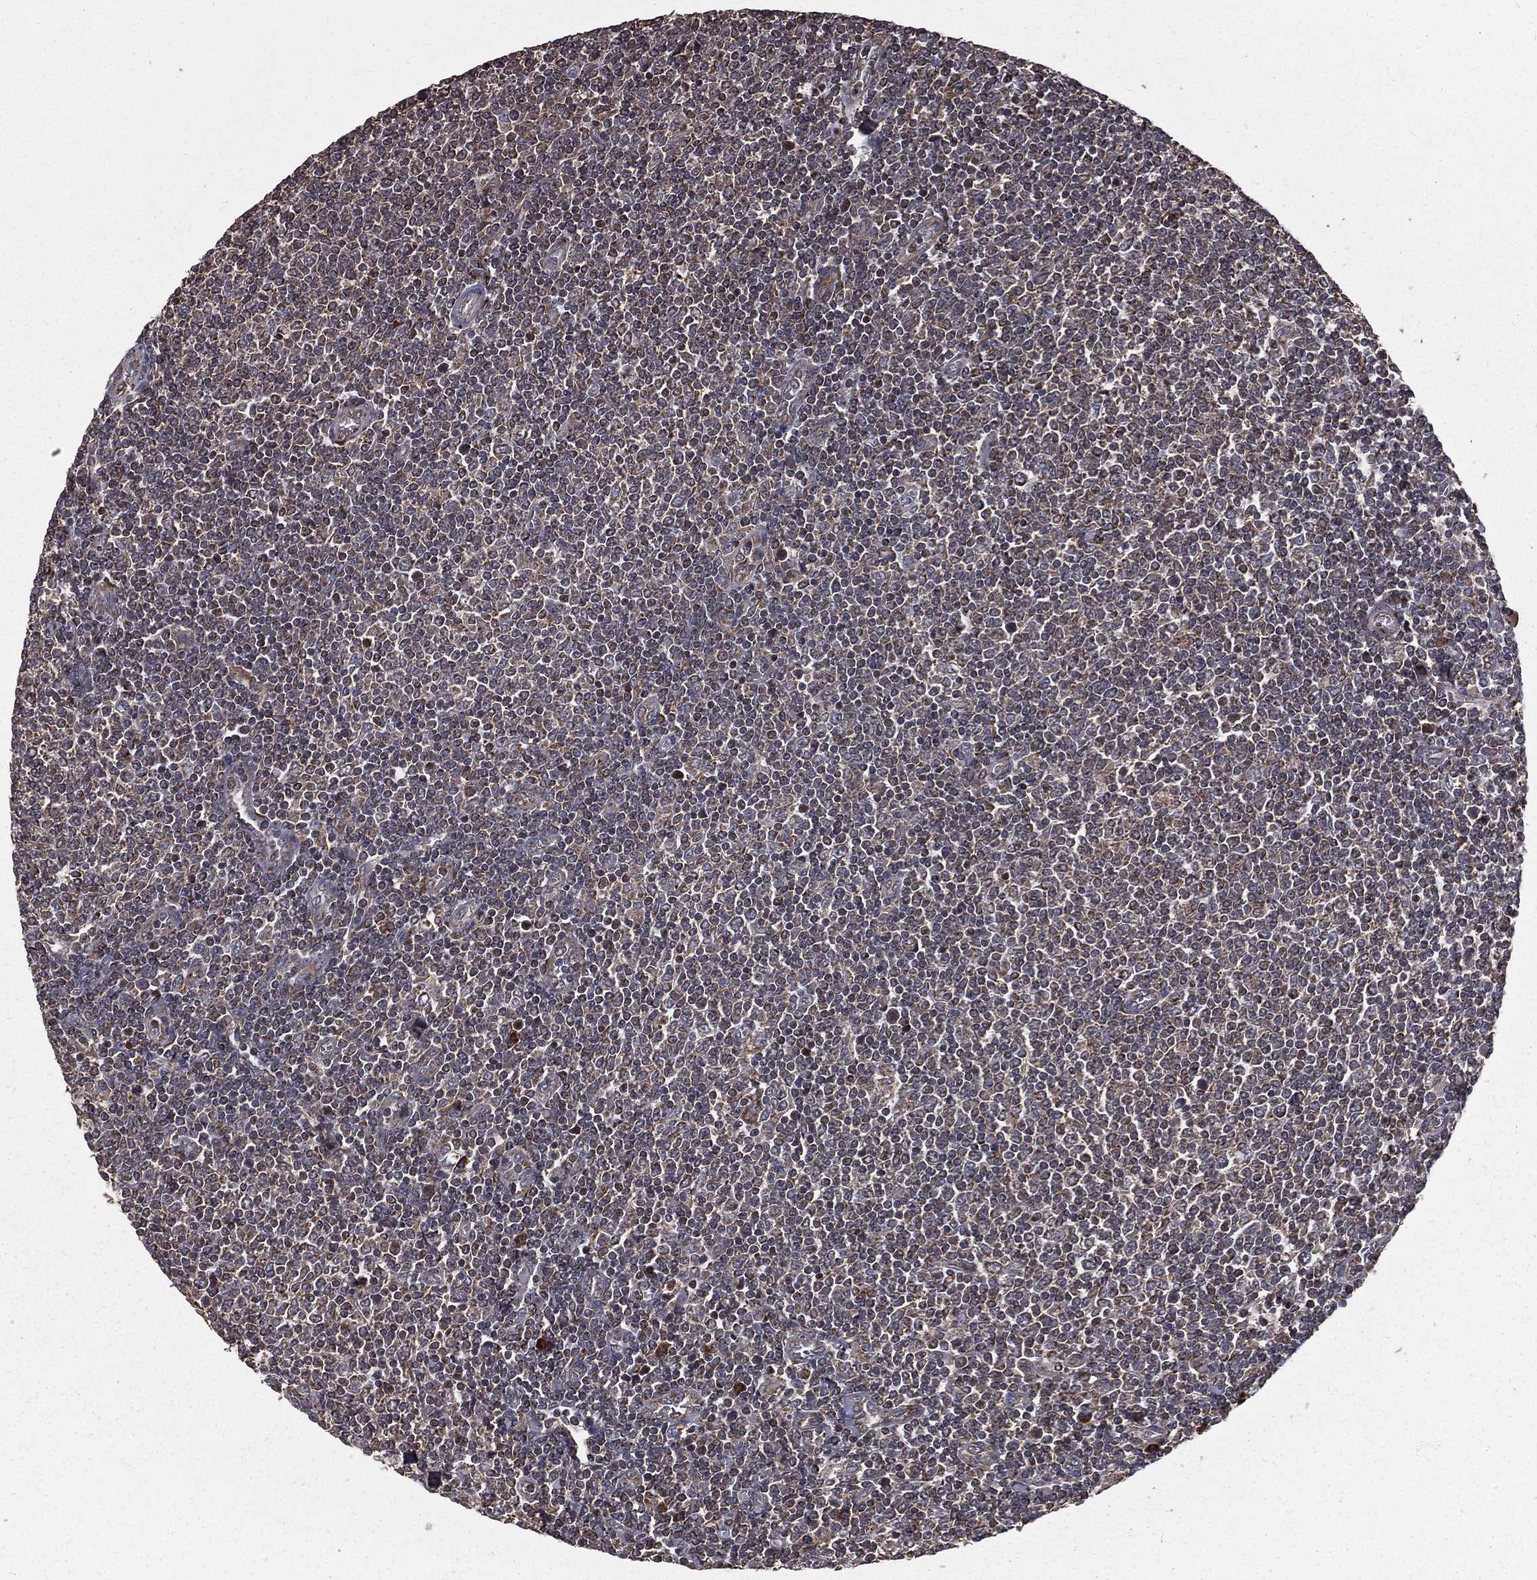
{"staining": {"intensity": "negative", "quantity": "none", "location": "none"}, "tissue": "lymphoma", "cell_type": "Tumor cells", "image_type": "cancer", "snomed": [{"axis": "morphology", "description": "Malignant lymphoma, non-Hodgkin's type, Low grade"}, {"axis": "topography", "description": "Lymph node"}], "caption": "Immunohistochemistry histopathology image of human lymphoma stained for a protein (brown), which reveals no staining in tumor cells. (DAB (3,3'-diaminobenzidine) immunohistochemistry visualized using brightfield microscopy, high magnification).", "gene": "OLFML1", "patient": {"sex": "male", "age": 52}}